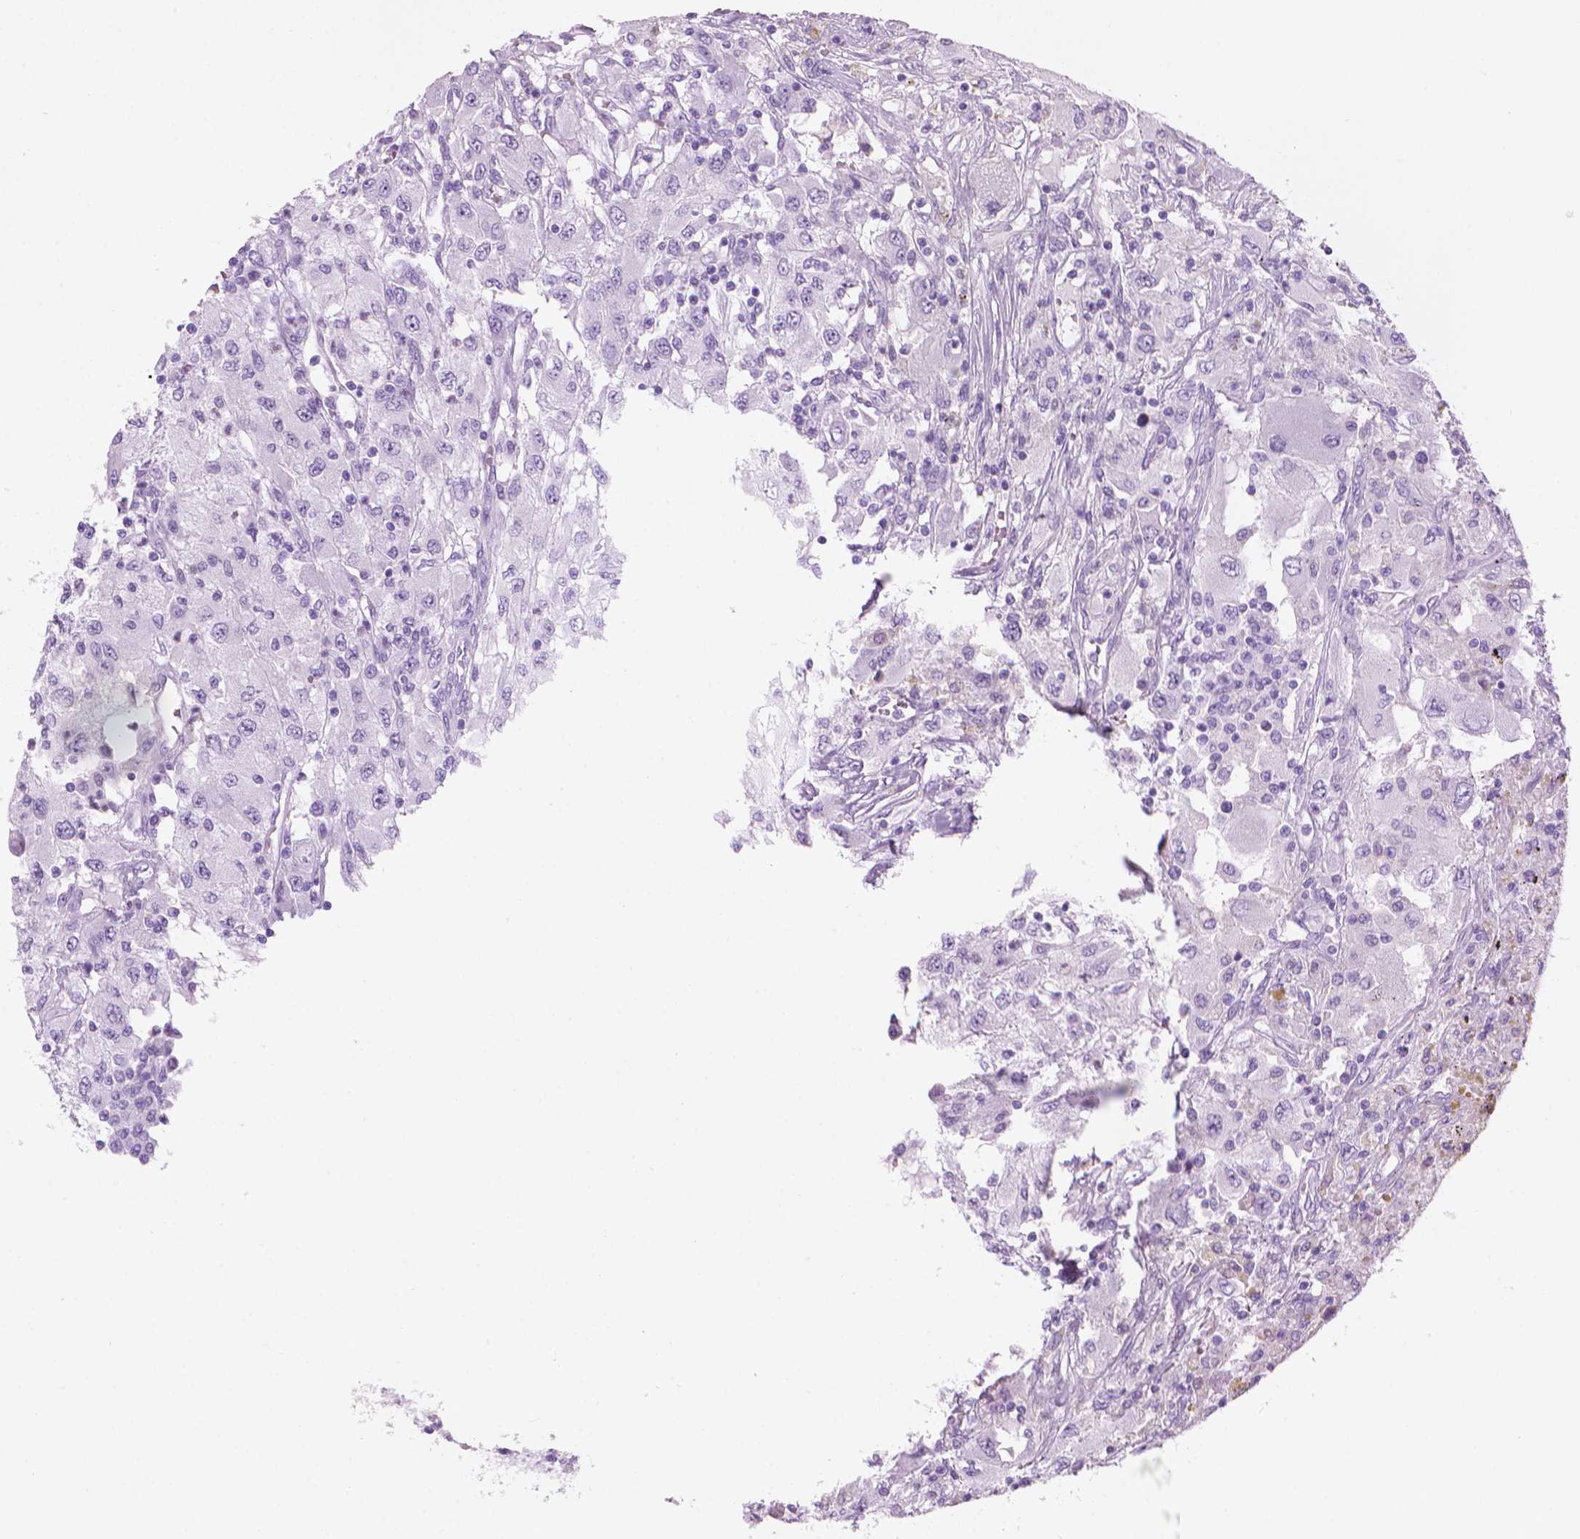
{"staining": {"intensity": "negative", "quantity": "none", "location": "none"}, "tissue": "renal cancer", "cell_type": "Tumor cells", "image_type": "cancer", "snomed": [{"axis": "morphology", "description": "Adenocarcinoma, NOS"}, {"axis": "topography", "description": "Kidney"}], "caption": "High magnification brightfield microscopy of renal cancer stained with DAB (brown) and counterstained with hematoxylin (blue): tumor cells show no significant expression. The staining is performed using DAB (3,3'-diaminobenzidine) brown chromogen with nuclei counter-stained in using hematoxylin.", "gene": "TTC29", "patient": {"sex": "female", "age": 67}}